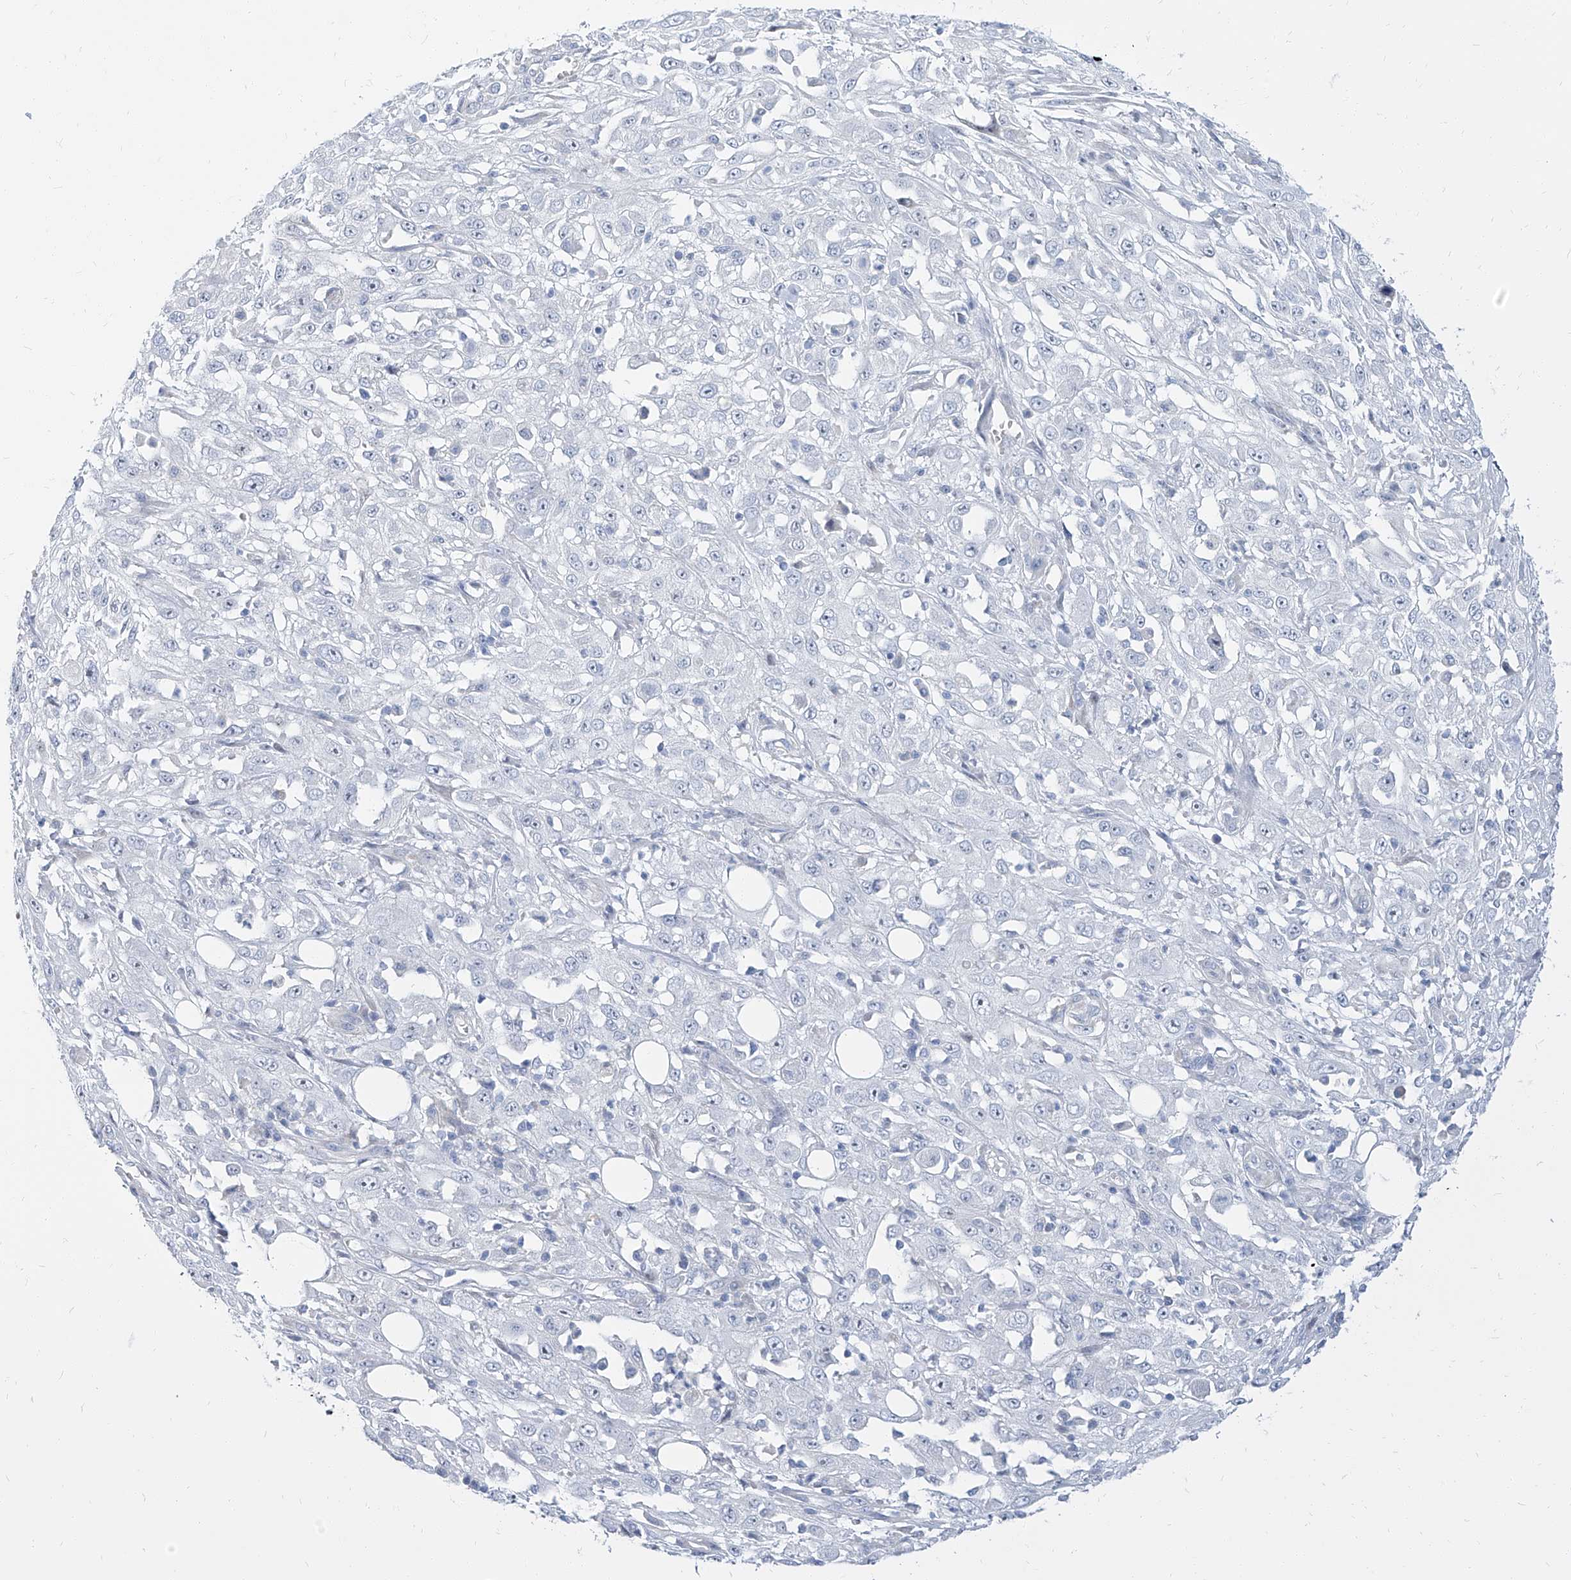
{"staining": {"intensity": "negative", "quantity": "none", "location": "none"}, "tissue": "skin cancer", "cell_type": "Tumor cells", "image_type": "cancer", "snomed": [{"axis": "morphology", "description": "Squamous cell carcinoma, NOS"}, {"axis": "morphology", "description": "Squamous cell carcinoma, metastatic, NOS"}, {"axis": "topography", "description": "Skin"}, {"axis": "topography", "description": "Lymph node"}], "caption": "This is a micrograph of immunohistochemistry staining of squamous cell carcinoma (skin), which shows no positivity in tumor cells.", "gene": "TXLNB", "patient": {"sex": "male", "age": 75}}